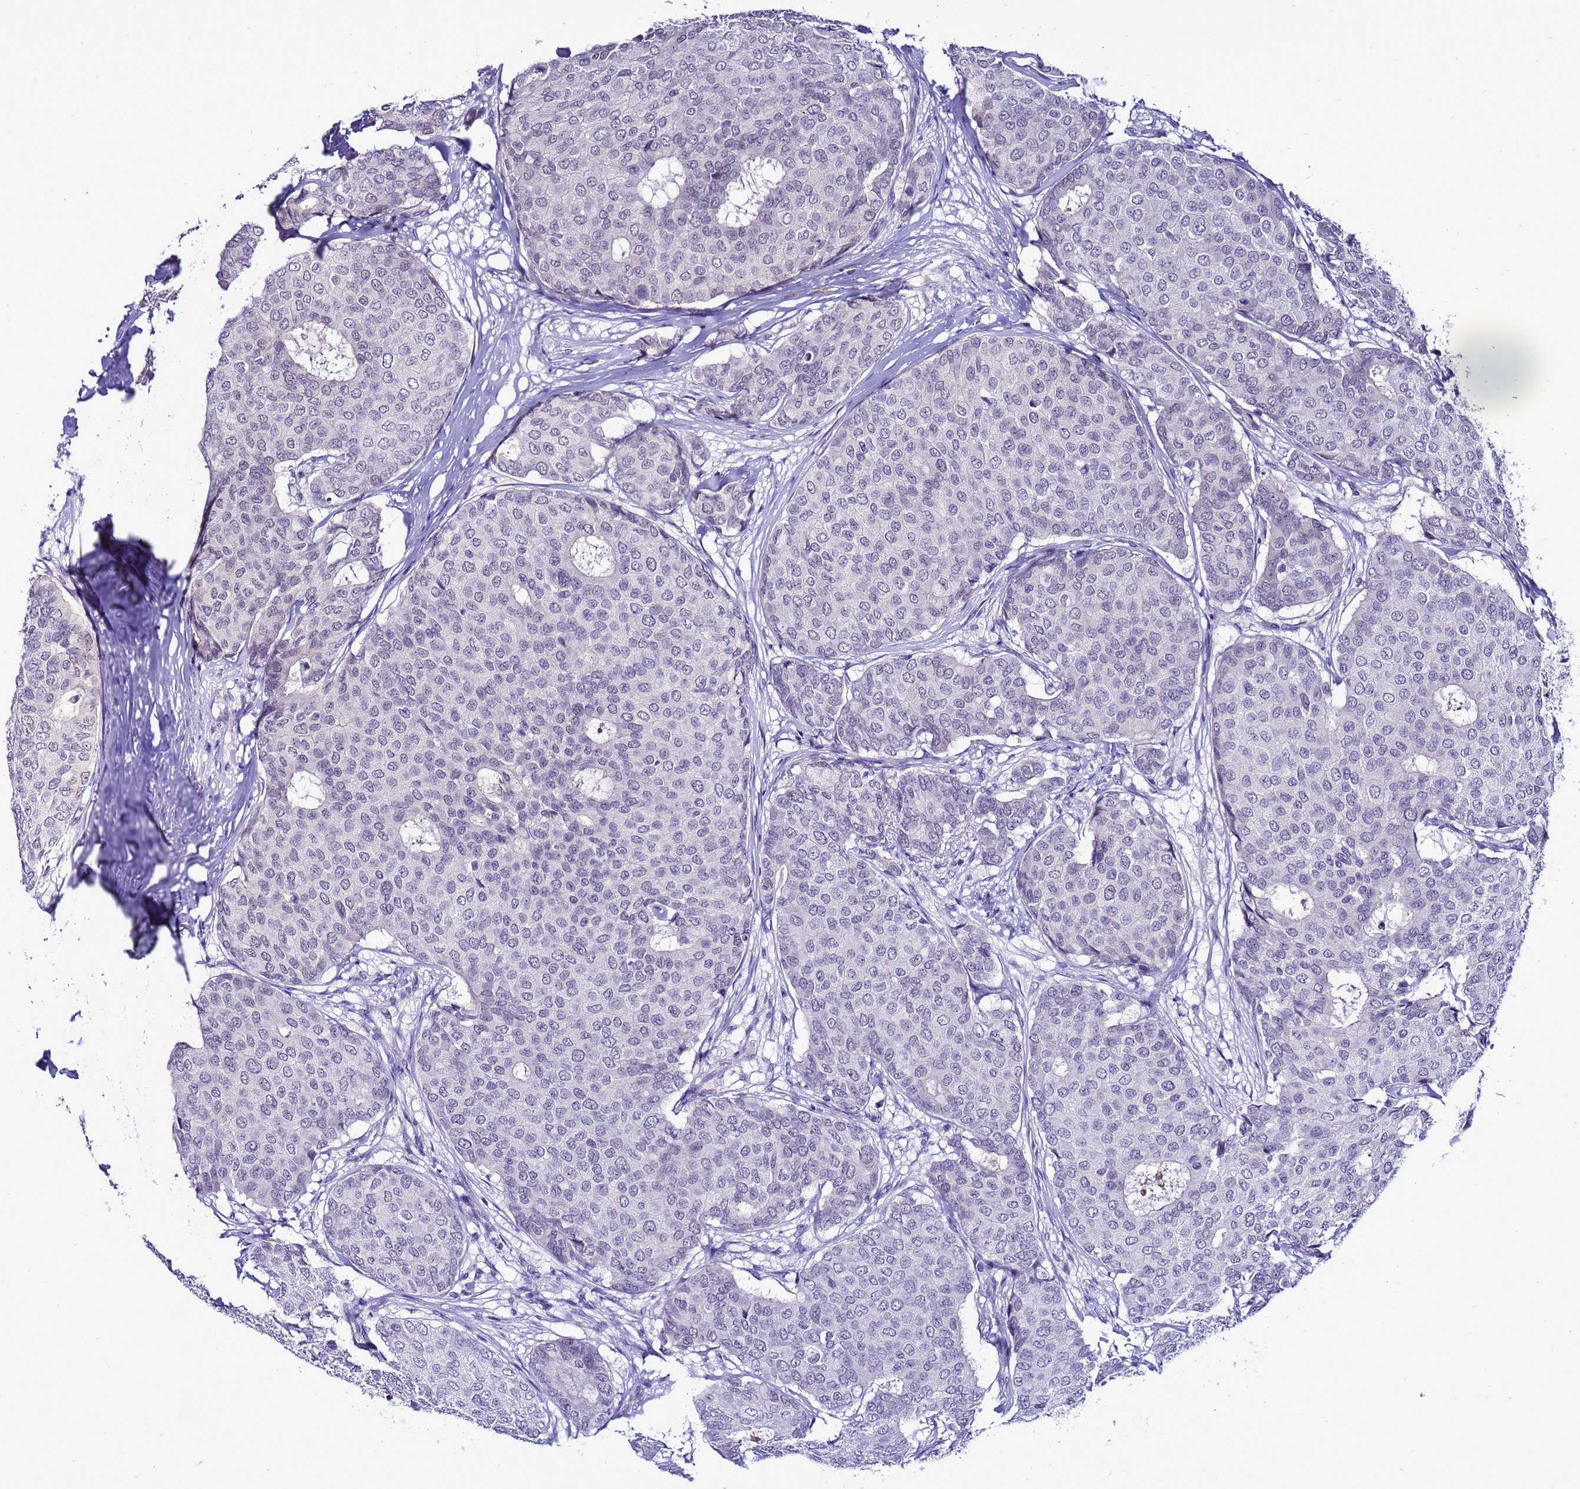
{"staining": {"intensity": "weak", "quantity": "<25%", "location": "nuclear"}, "tissue": "breast cancer", "cell_type": "Tumor cells", "image_type": "cancer", "snomed": [{"axis": "morphology", "description": "Duct carcinoma"}, {"axis": "topography", "description": "Breast"}], "caption": "The micrograph exhibits no staining of tumor cells in intraductal carcinoma (breast). (DAB (3,3'-diaminobenzidine) IHC visualized using brightfield microscopy, high magnification).", "gene": "C19orf47", "patient": {"sex": "female", "age": 75}}